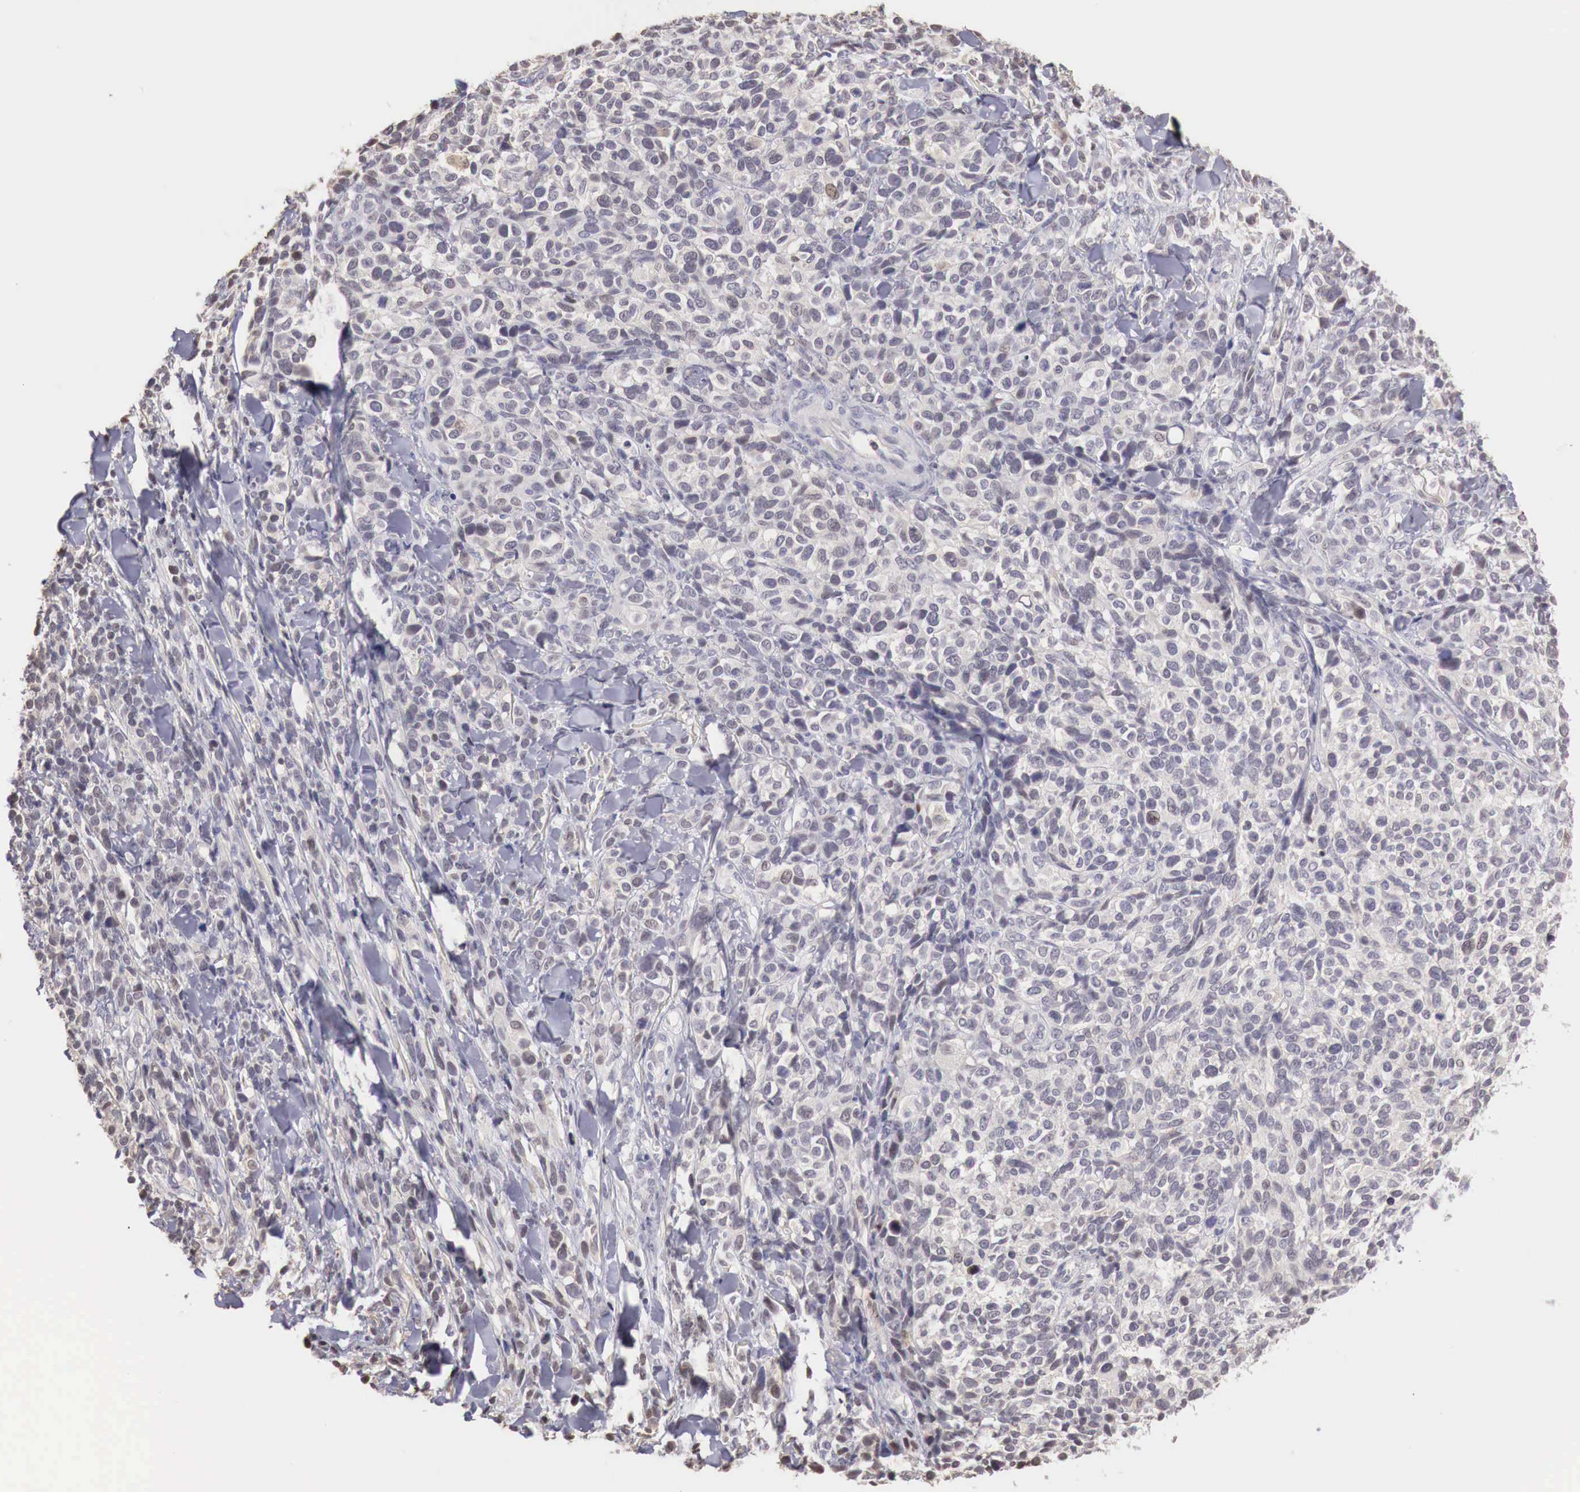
{"staining": {"intensity": "negative", "quantity": "none", "location": "none"}, "tissue": "melanoma", "cell_type": "Tumor cells", "image_type": "cancer", "snomed": [{"axis": "morphology", "description": "Malignant melanoma, NOS"}, {"axis": "topography", "description": "Skin"}], "caption": "Immunohistochemistry (IHC) of human melanoma shows no positivity in tumor cells.", "gene": "TBC1D9", "patient": {"sex": "female", "age": 85}}